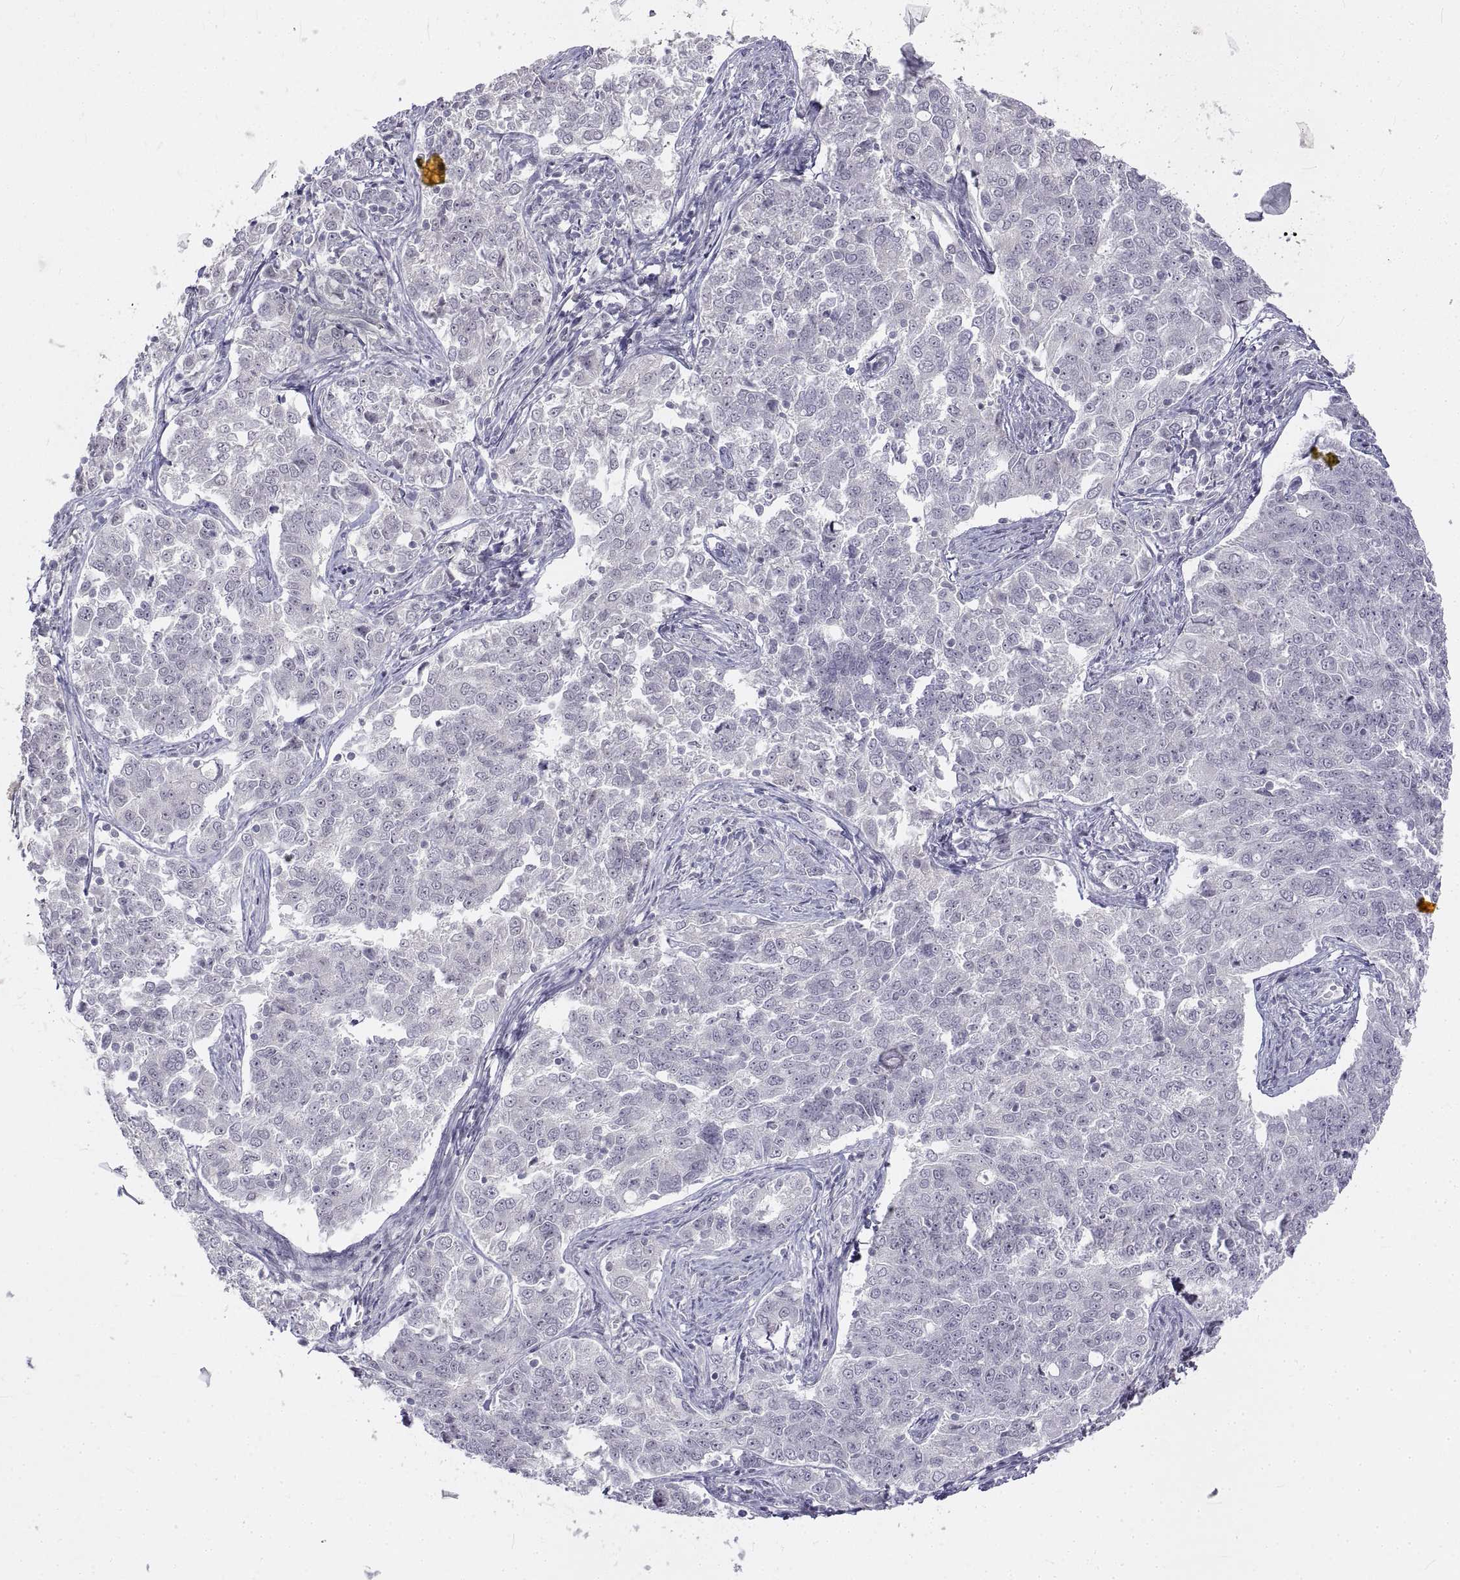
{"staining": {"intensity": "negative", "quantity": "none", "location": "none"}, "tissue": "endometrial cancer", "cell_type": "Tumor cells", "image_type": "cancer", "snomed": [{"axis": "morphology", "description": "Adenocarcinoma, NOS"}, {"axis": "topography", "description": "Endometrium"}], "caption": "Immunohistochemical staining of endometrial cancer (adenocarcinoma) demonstrates no significant staining in tumor cells.", "gene": "ANO2", "patient": {"sex": "female", "age": 43}}